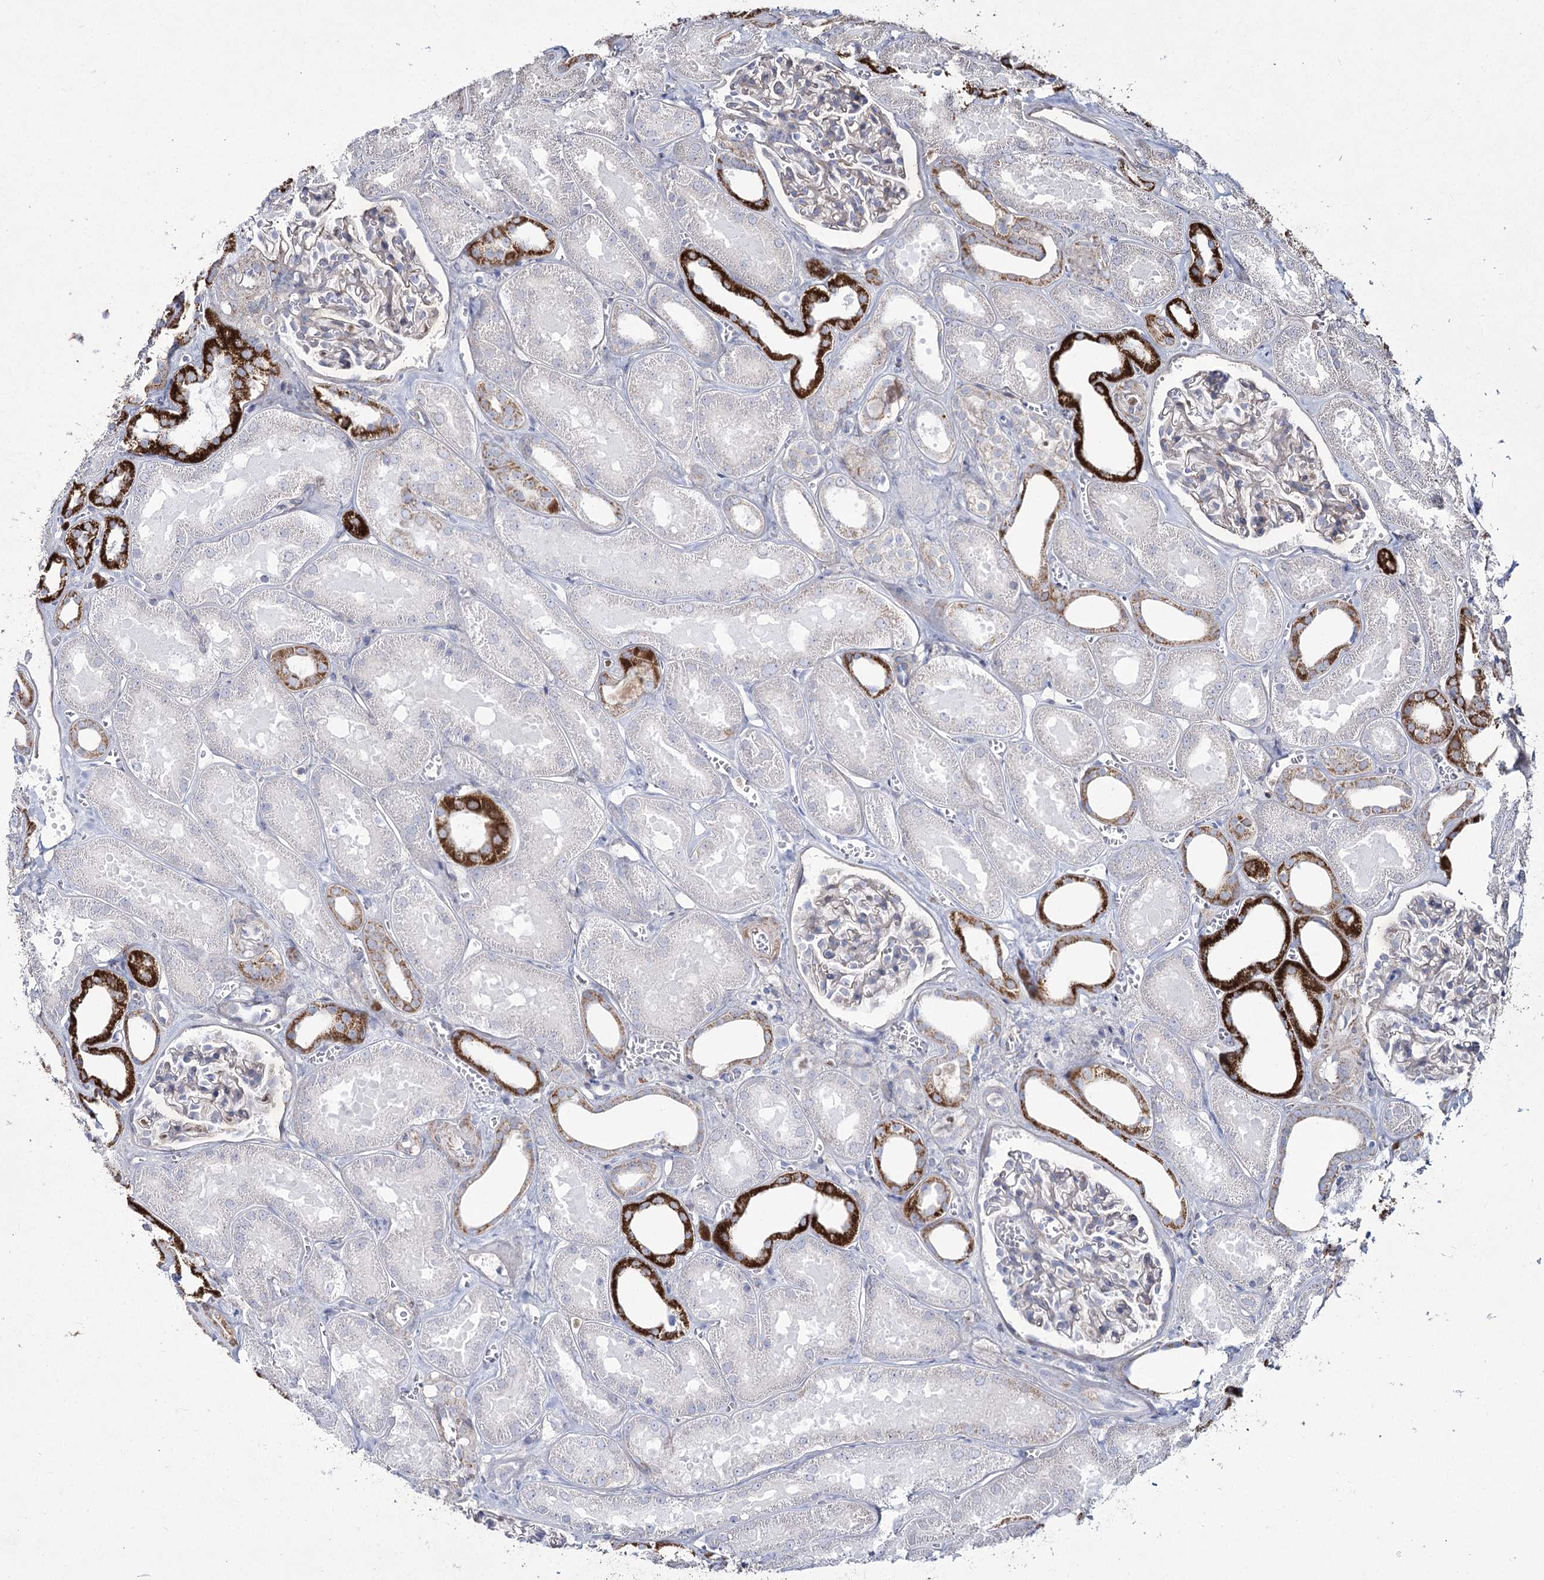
{"staining": {"intensity": "negative", "quantity": "none", "location": "none"}, "tissue": "kidney", "cell_type": "Cells in glomeruli", "image_type": "normal", "snomed": [{"axis": "morphology", "description": "Normal tissue, NOS"}, {"axis": "morphology", "description": "Adenocarcinoma, NOS"}, {"axis": "topography", "description": "Kidney"}], "caption": "IHC image of unremarkable kidney stained for a protein (brown), which reveals no expression in cells in glomeruli.", "gene": "ME3", "patient": {"sex": "female", "age": 68}}